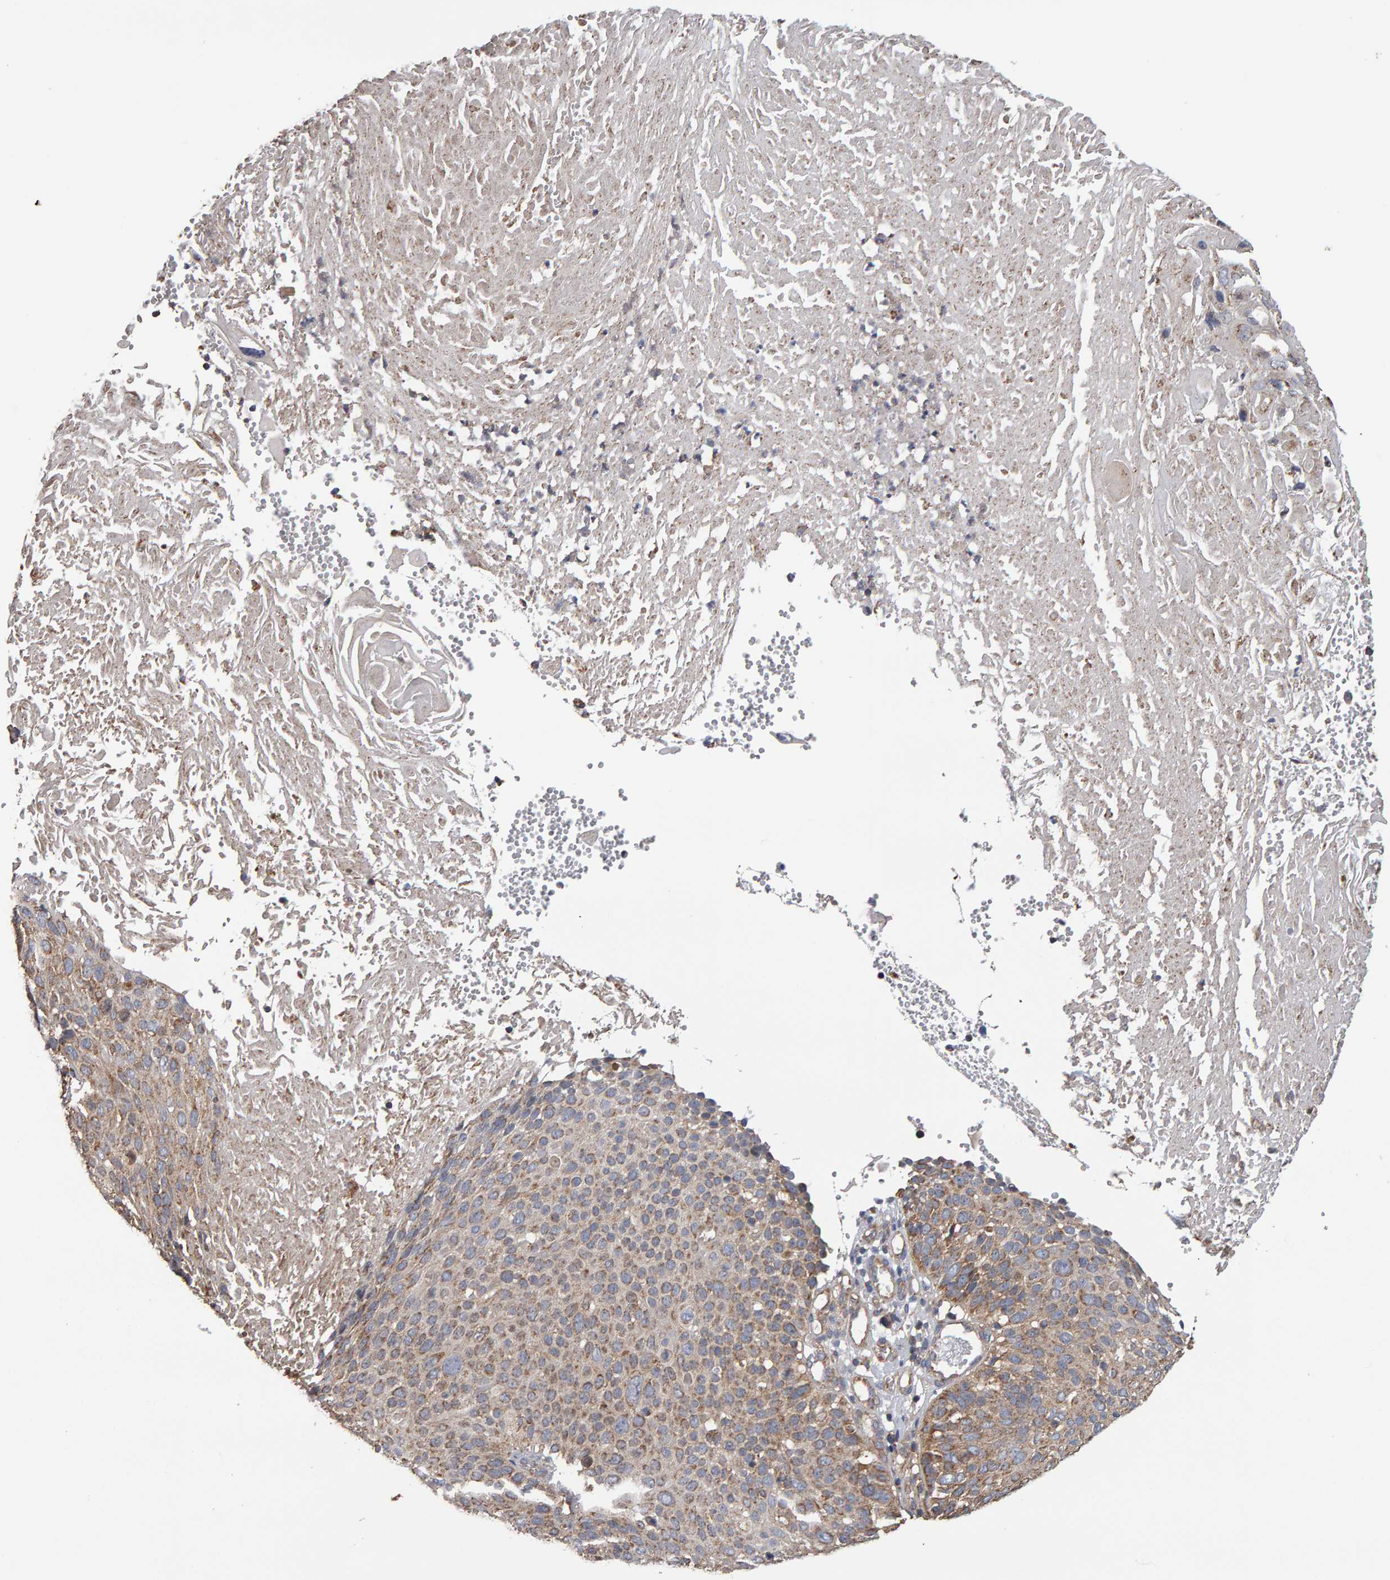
{"staining": {"intensity": "moderate", "quantity": "25%-75%", "location": "cytoplasmic/membranous"}, "tissue": "cervical cancer", "cell_type": "Tumor cells", "image_type": "cancer", "snomed": [{"axis": "morphology", "description": "Squamous cell carcinoma, NOS"}, {"axis": "topography", "description": "Cervix"}], "caption": "Protein analysis of cervical squamous cell carcinoma tissue demonstrates moderate cytoplasmic/membranous expression in about 25%-75% of tumor cells.", "gene": "TOM1L1", "patient": {"sex": "female", "age": 74}}